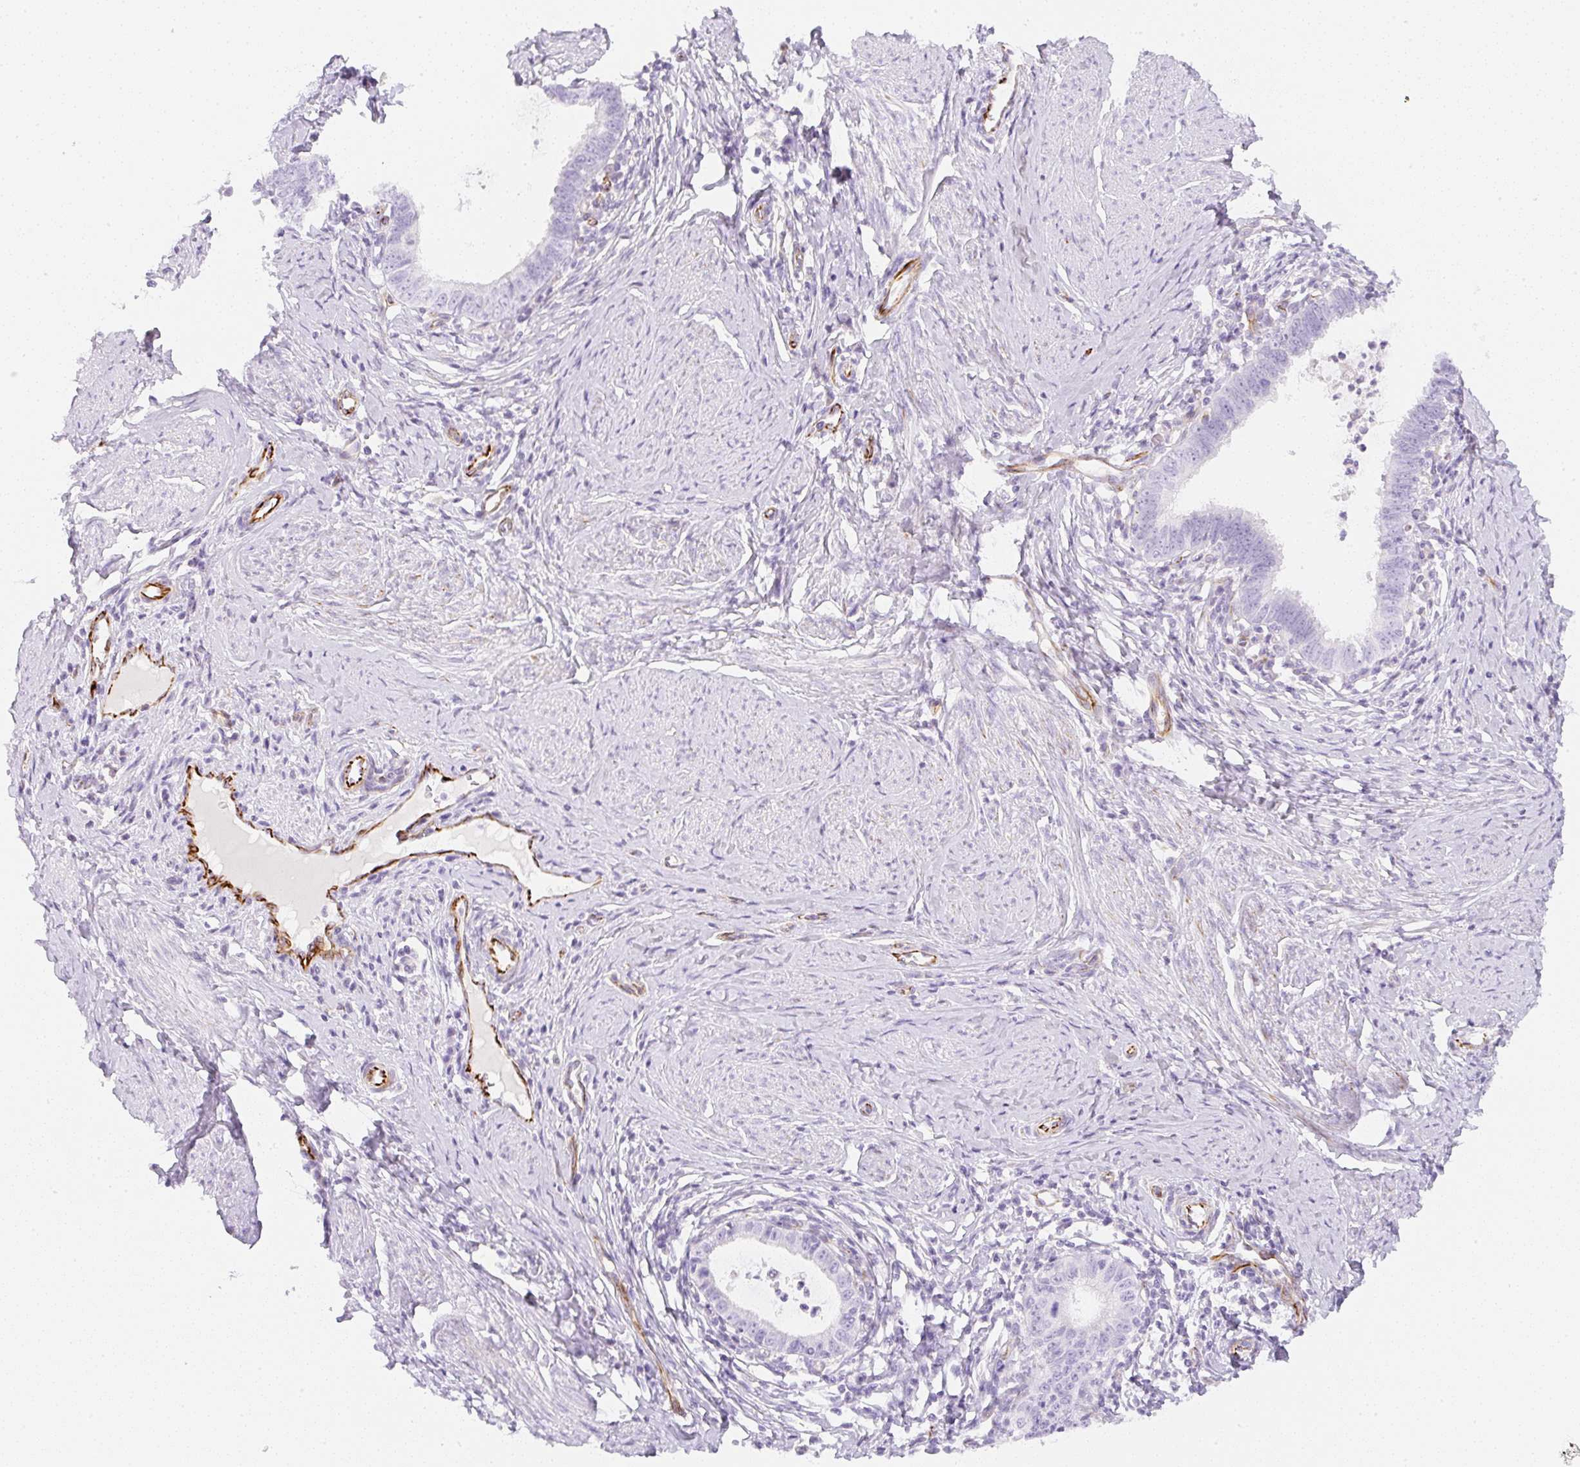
{"staining": {"intensity": "negative", "quantity": "none", "location": "none"}, "tissue": "cervical cancer", "cell_type": "Tumor cells", "image_type": "cancer", "snomed": [{"axis": "morphology", "description": "Adenocarcinoma, NOS"}, {"axis": "topography", "description": "Cervix"}], "caption": "Micrograph shows no significant protein positivity in tumor cells of cervical adenocarcinoma.", "gene": "ZNF689", "patient": {"sex": "female", "age": 36}}